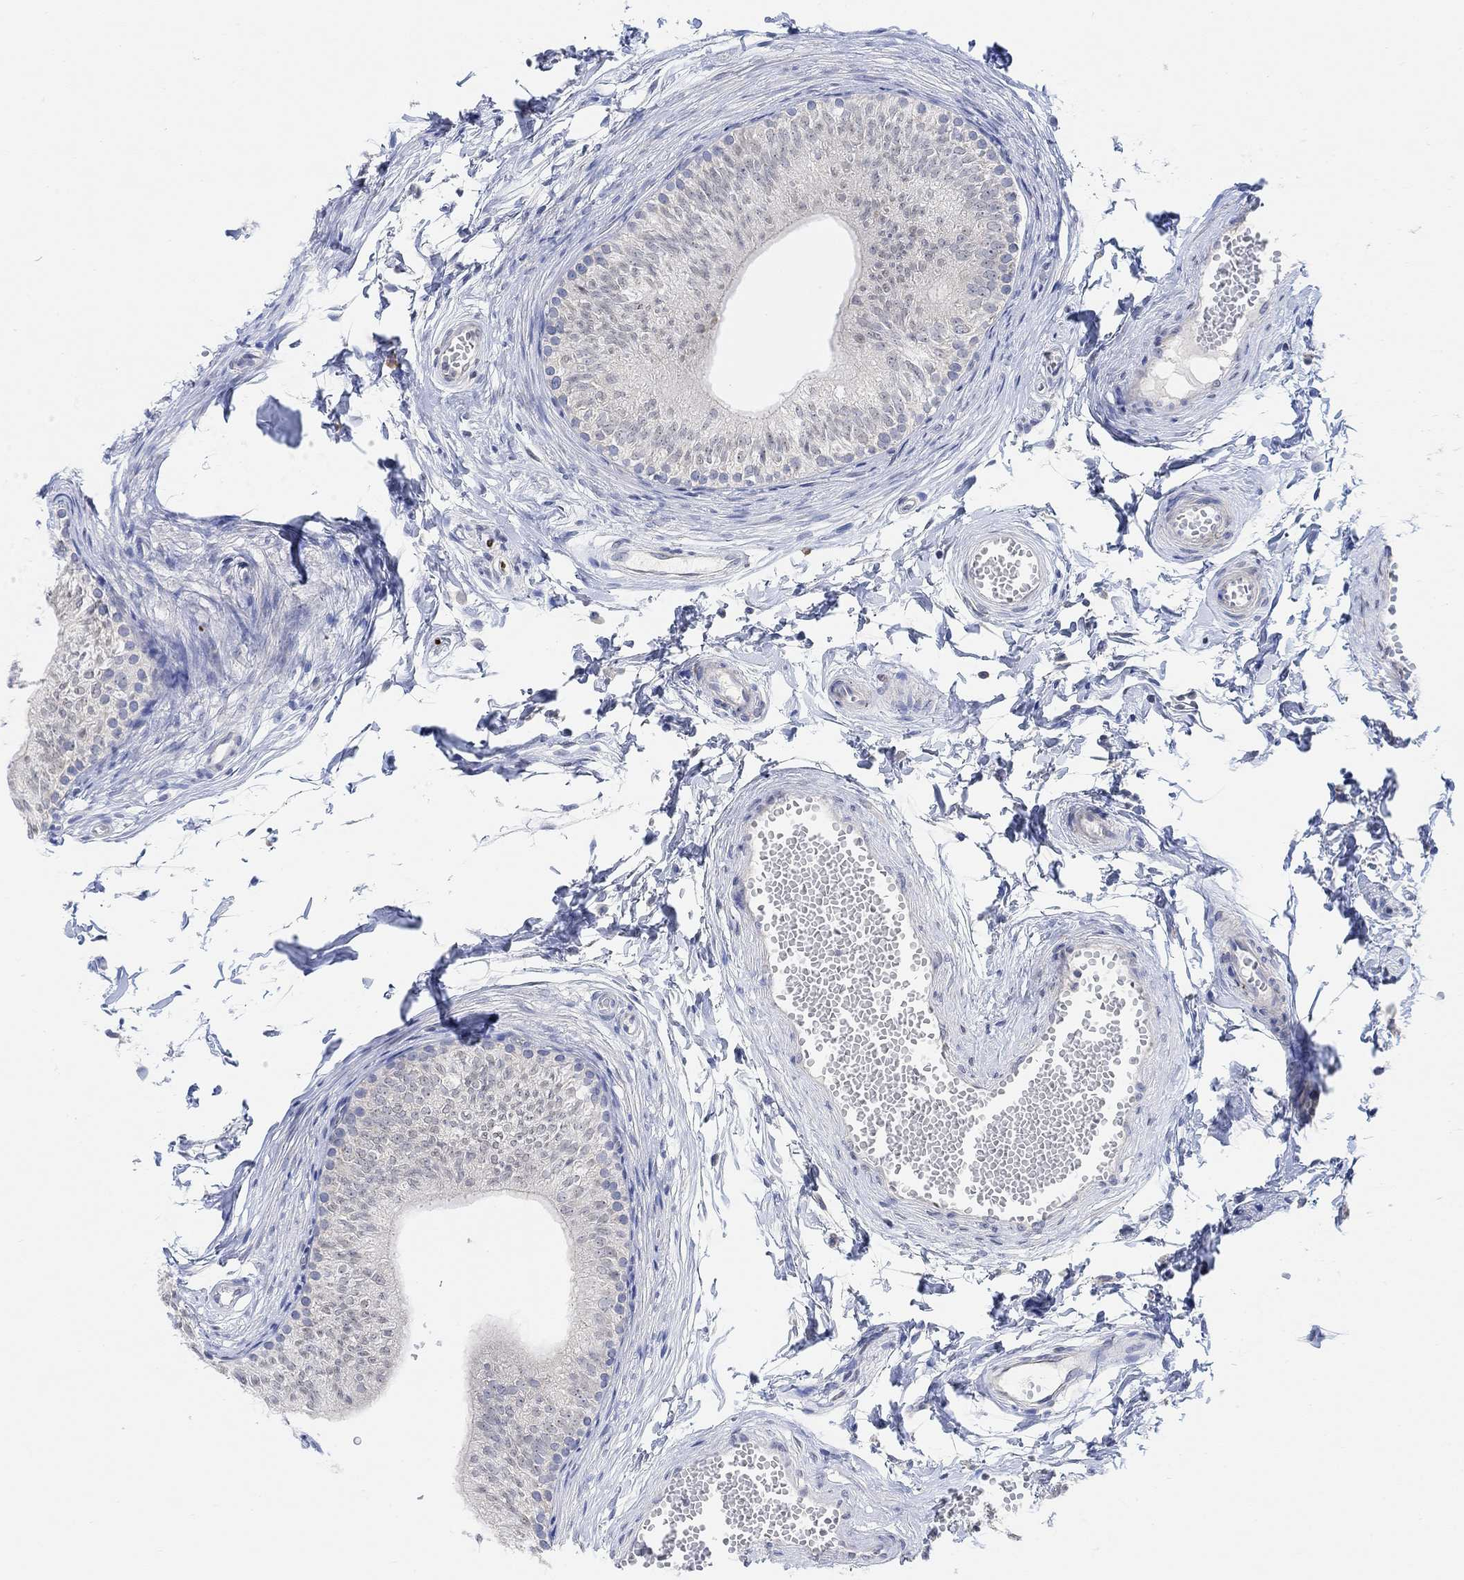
{"staining": {"intensity": "negative", "quantity": "none", "location": "none"}, "tissue": "epididymis", "cell_type": "Glandular cells", "image_type": "normal", "snomed": [{"axis": "morphology", "description": "Normal tissue, NOS"}, {"axis": "topography", "description": "Epididymis"}], "caption": "Benign epididymis was stained to show a protein in brown. There is no significant staining in glandular cells. The staining was performed using DAB to visualize the protein expression in brown, while the nuclei were stained in blue with hematoxylin (Magnification: 20x).", "gene": "RIMS1", "patient": {"sex": "male", "age": 22}}